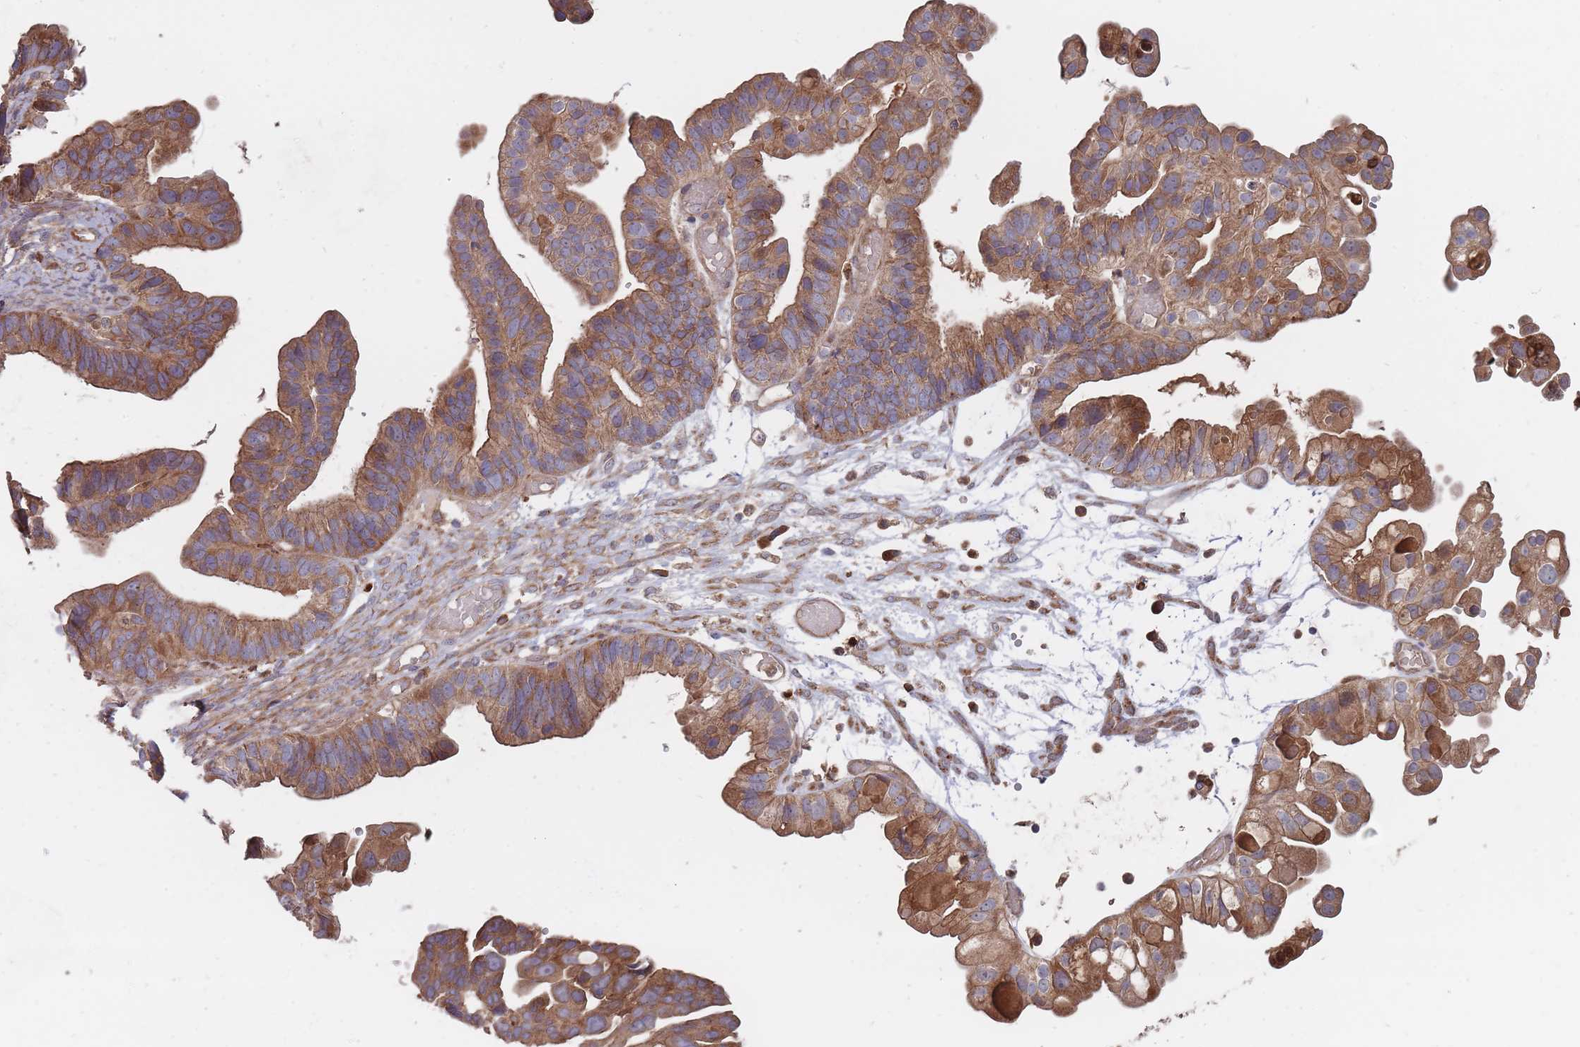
{"staining": {"intensity": "moderate", "quantity": ">75%", "location": "cytoplasmic/membranous"}, "tissue": "ovarian cancer", "cell_type": "Tumor cells", "image_type": "cancer", "snomed": [{"axis": "morphology", "description": "Cystadenocarcinoma, serous, NOS"}, {"axis": "topography", "description": "Ovary"}], "caption": "Approximately >75% of tumor cells in ovarian serous cystadenocarcinoma display moderate cytoplasmic/membranous protein staining as visualized by brown immunohistochemical staining.", "gene": "THSD7B", "patient": {"sex": "female", "age": 56}}